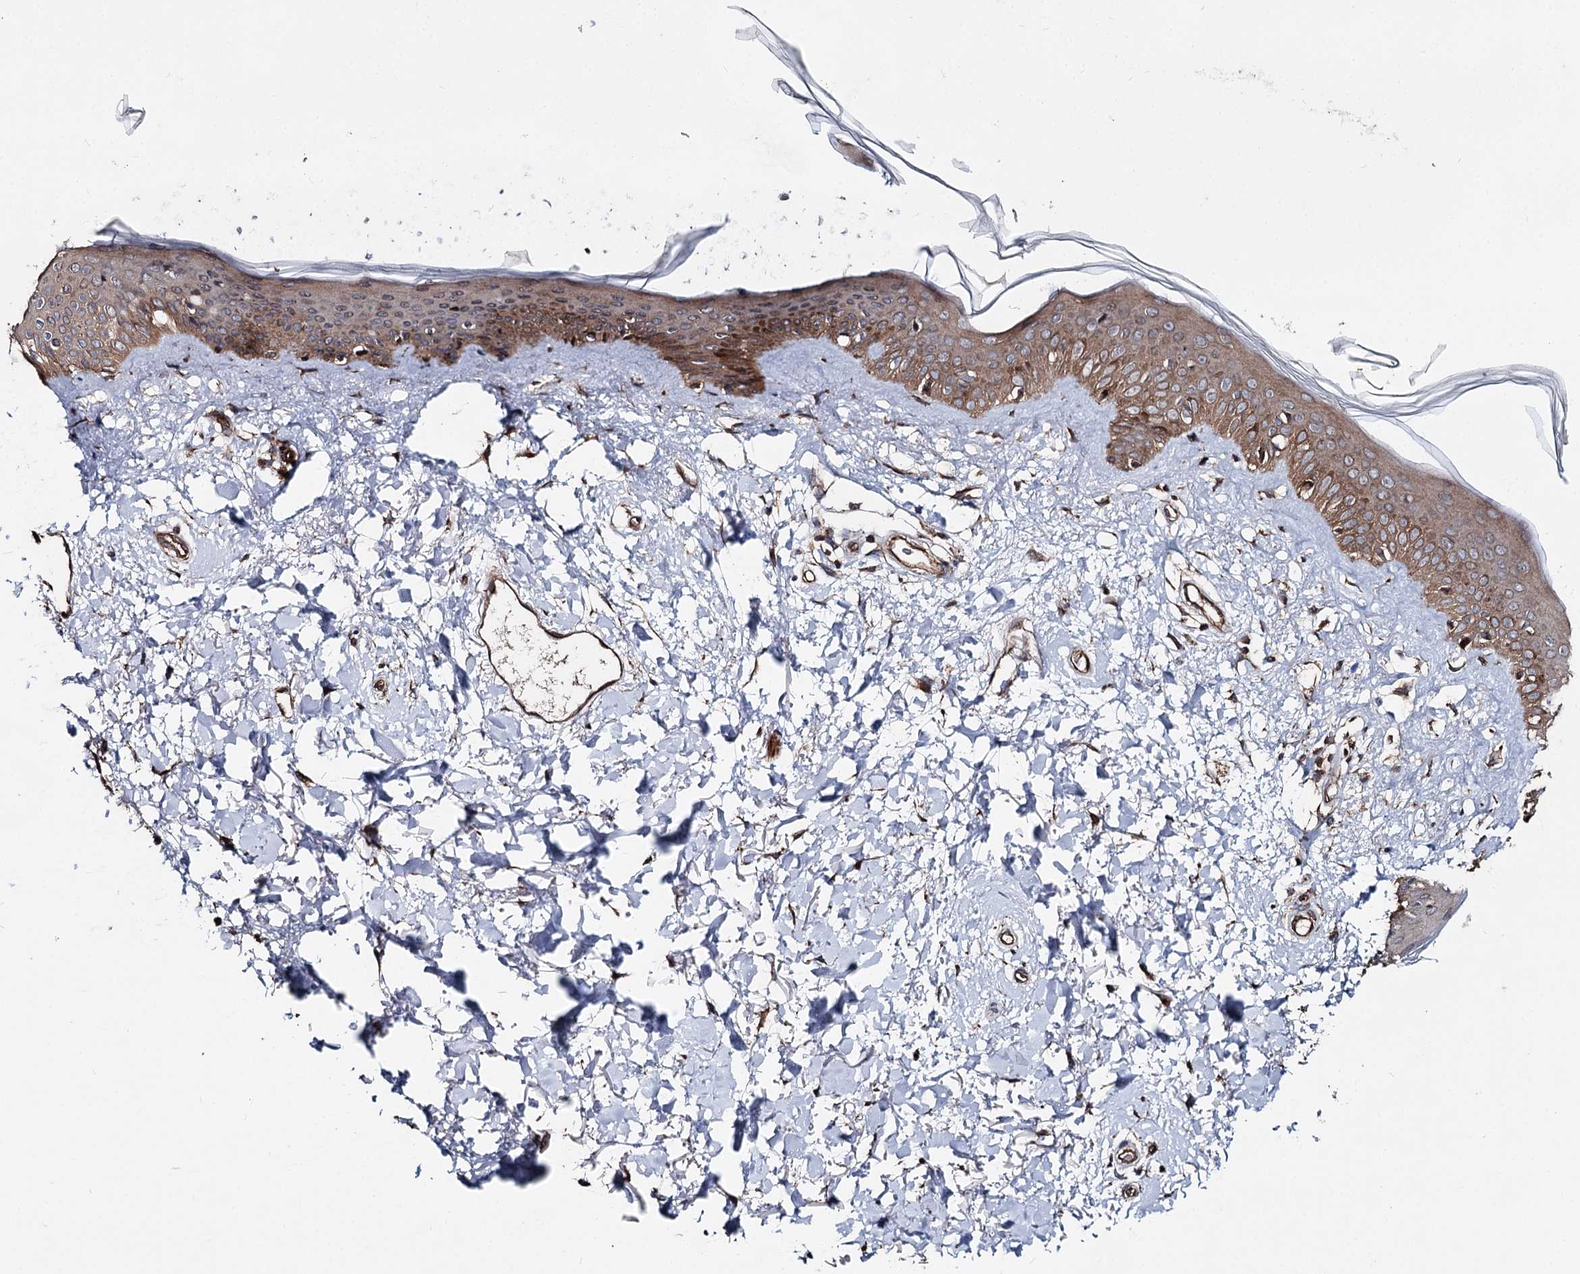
{"staining": {"intensity": "moderate", "quantity": ">75%", "location": "cytoplasmic/membranous"}, "tissue": "skin", "cell_type": "Fibroblasts", "image_type": "normal", "snomed": [{"axis": "morphology", "description": "Normal tissue, NOS"}, {"axis": "topography", "description": "Skin"}], "caption": "Human skin stained with a brown dye shows moderate cytoplasmic/membranous positive staining in about >75% of fibroblasts.", "gene": "ITFG2", "patient": {"sex": "female", "age": 58}}